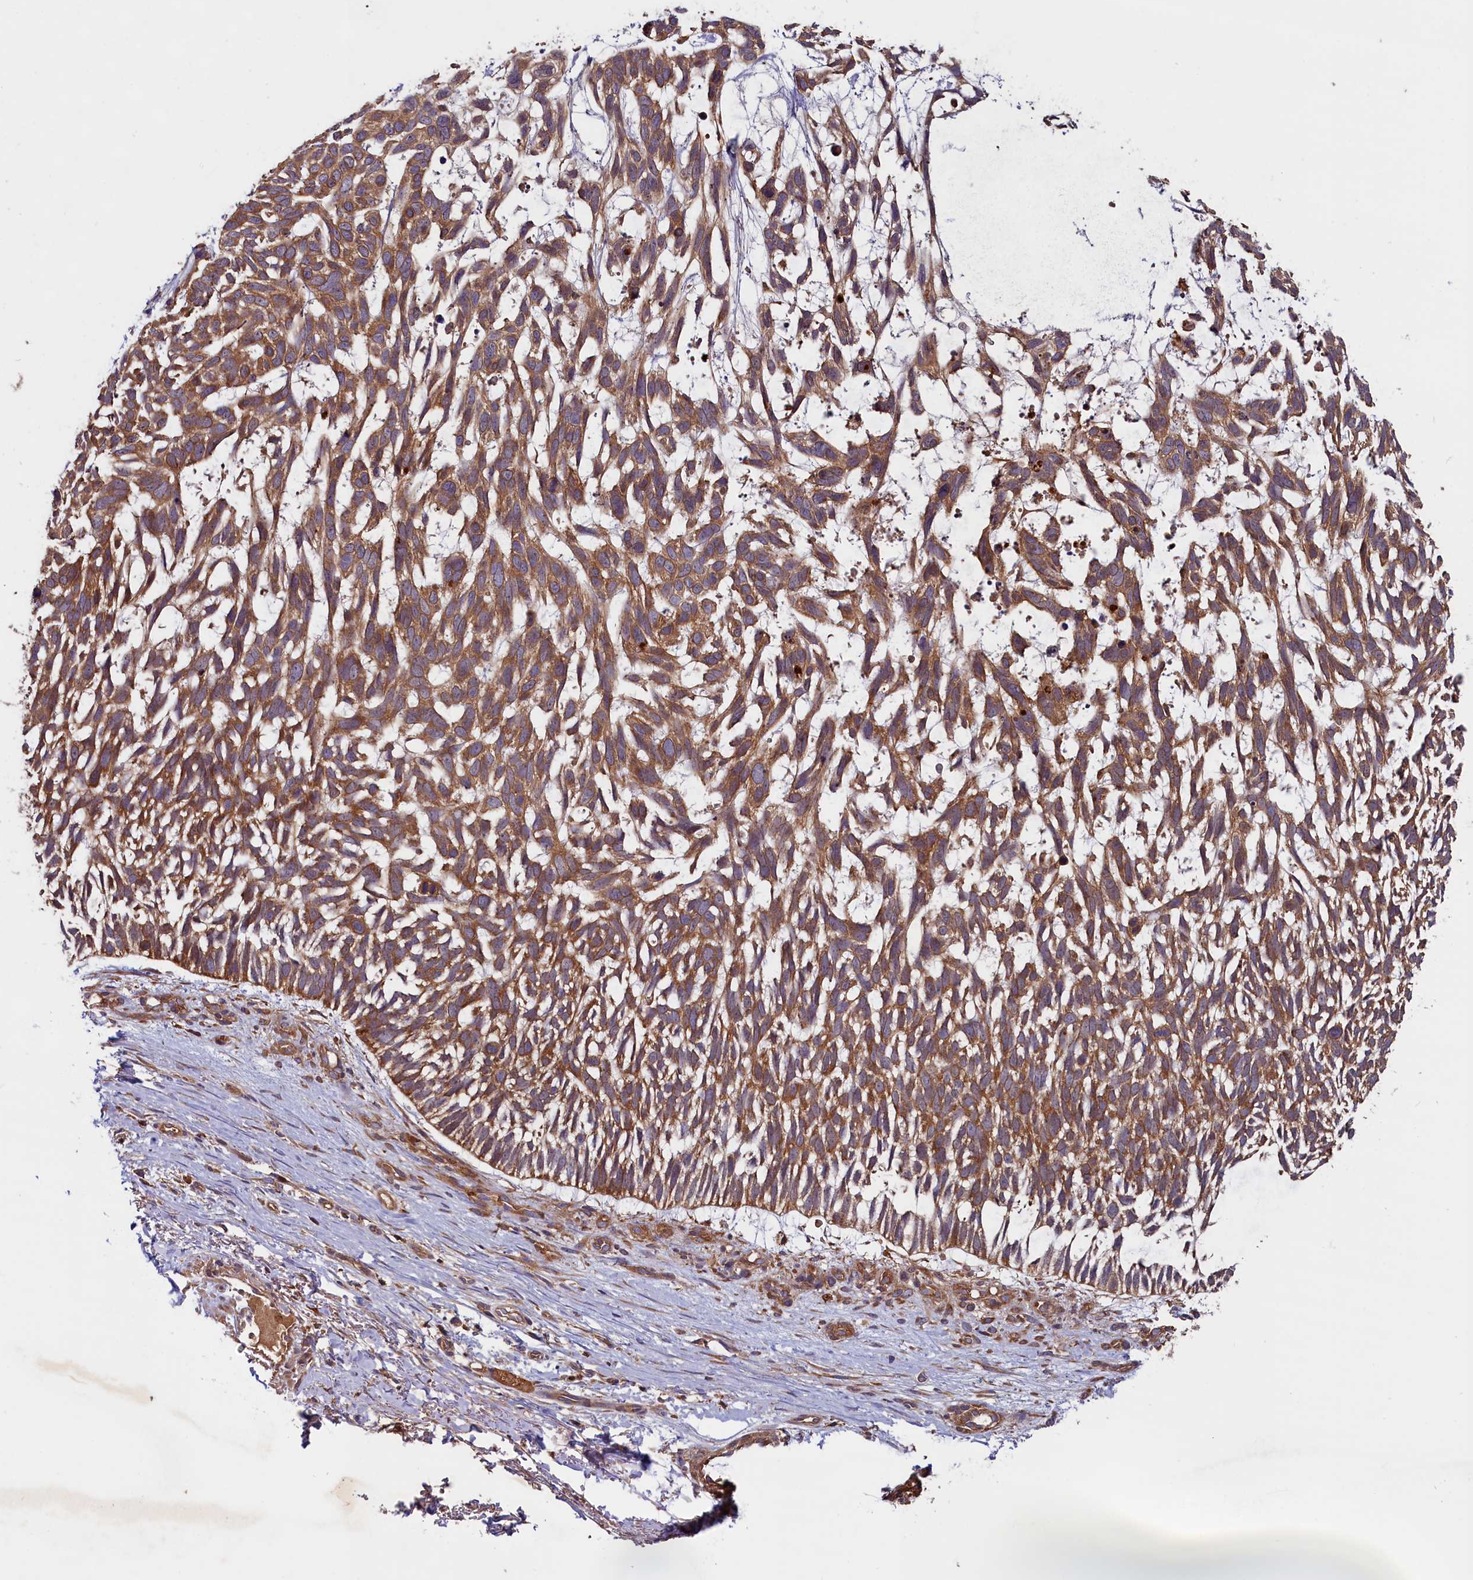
{"staining": {"intensity": "moderate", "quantity": ">75%", "location": "cytoplasmic/membranous"}, "tissue": "skin cancer", "cell_type": "Tumor cells", "image_type": "cancer", "snomed": [{"axis": "morphology", "description": "Basal cell carcinoma"}, {"axis": "topography", "description": "Skin"}], "caption": "Skin cancer (basal cell carcinoma) tissue exhibits moderate cytoplasmic/membranous staining in about >75% of tumor cells (Brightfield microscopy of DAB IHC at high magnification).", "gene": "MYO9B", "patient": {"sex": "male", "age": 88}}